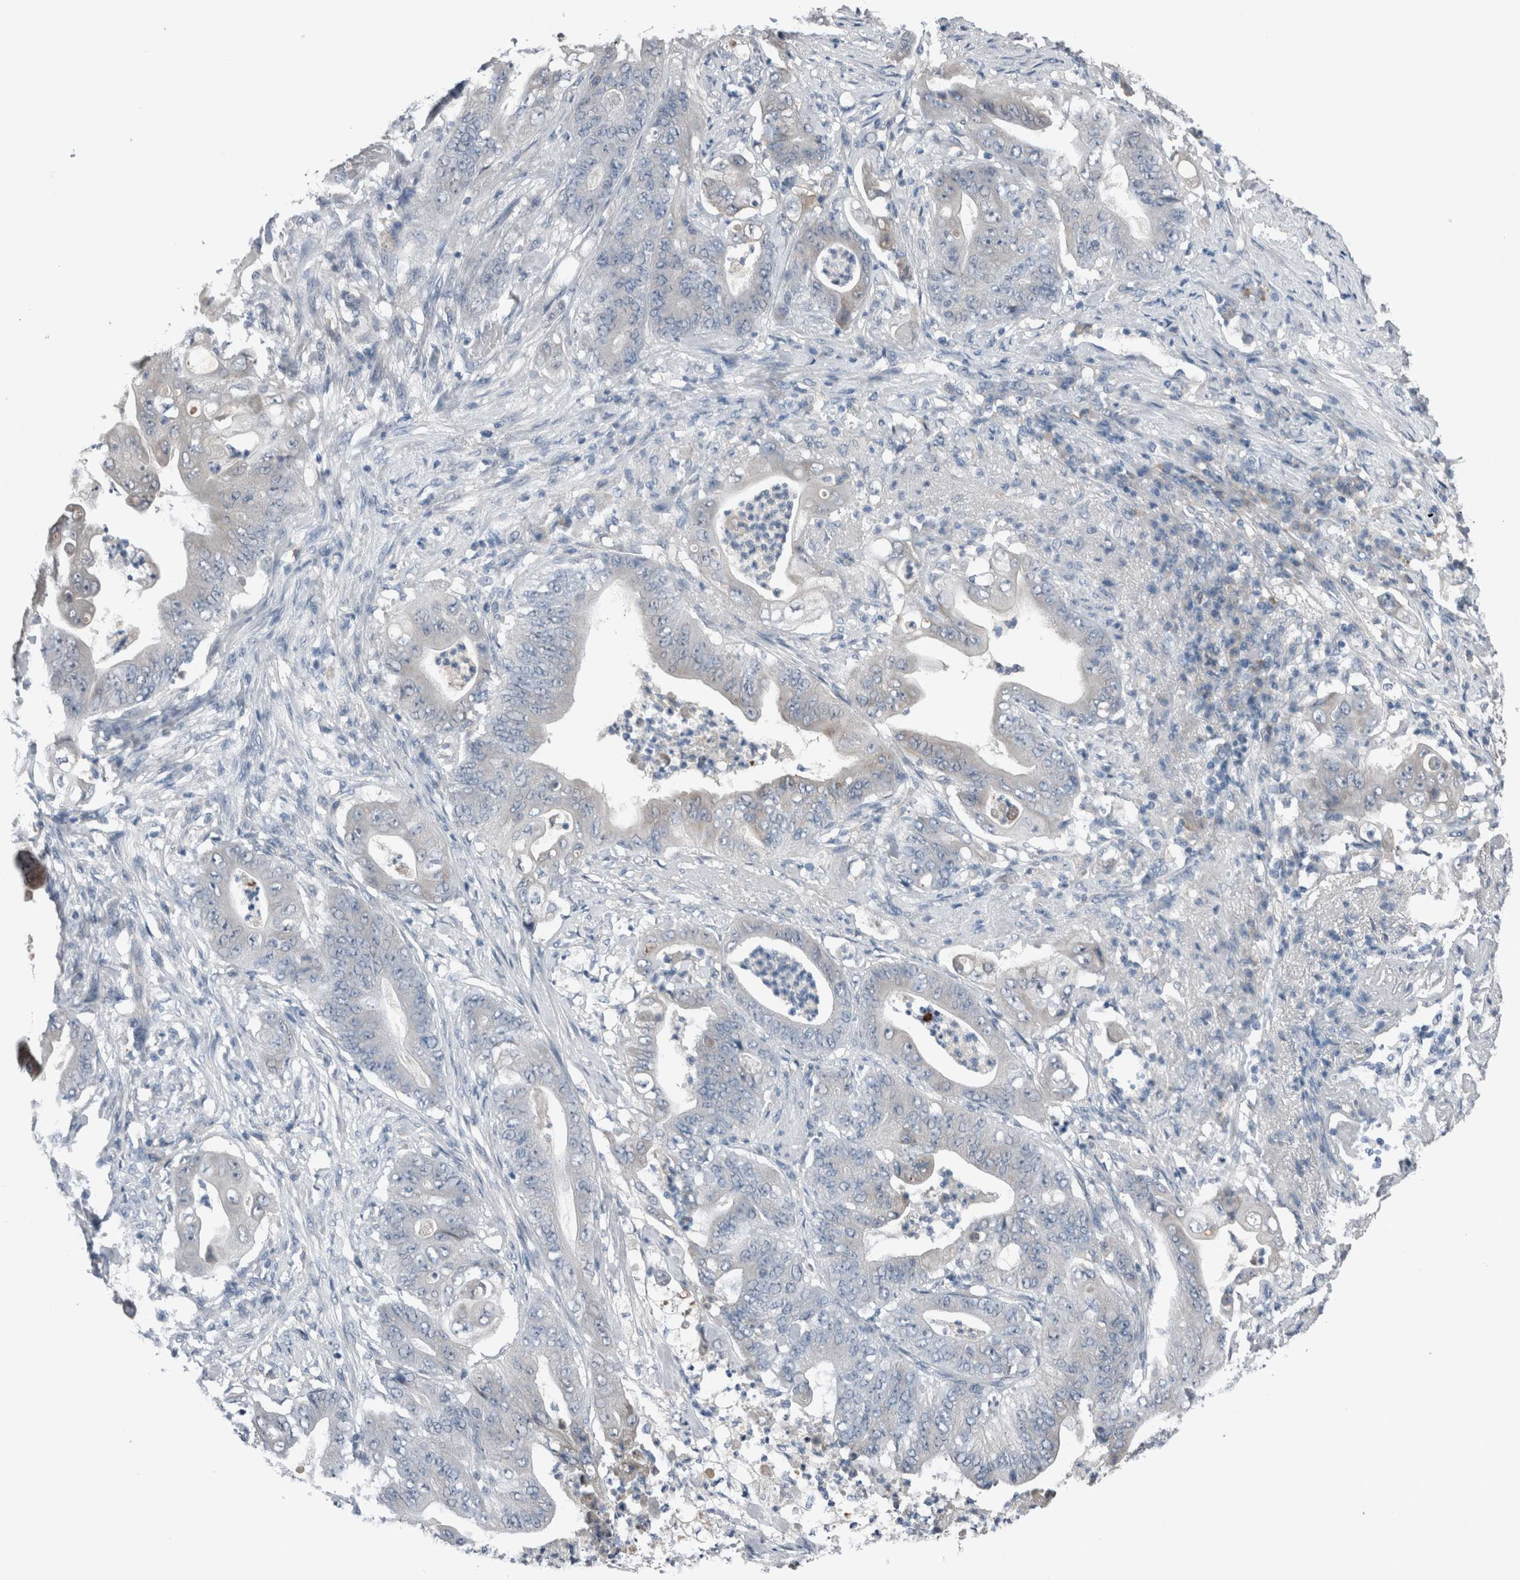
{"staining": {"intensity": "negative", "quantity": "none", "location": "none"}, "tissue": "stomach cancer", "cell_type": "Tumor cells", "image_type": "cancer", "snomed": [{"axis": "morphology", "description": "Adenocarcinoma, NOS"}, {"axis": "topography", "description": "Stomach"}], "caption": "High magnification brightfield microscopy of stomach cancer stained with DAB (3,3'-diaminobenzidine) (brown) and counterstained with hematoxylin (blue): tumor cells show no significant staining.", "gene": "CRNN", "patient": {"sex": "female", "age": 73}}